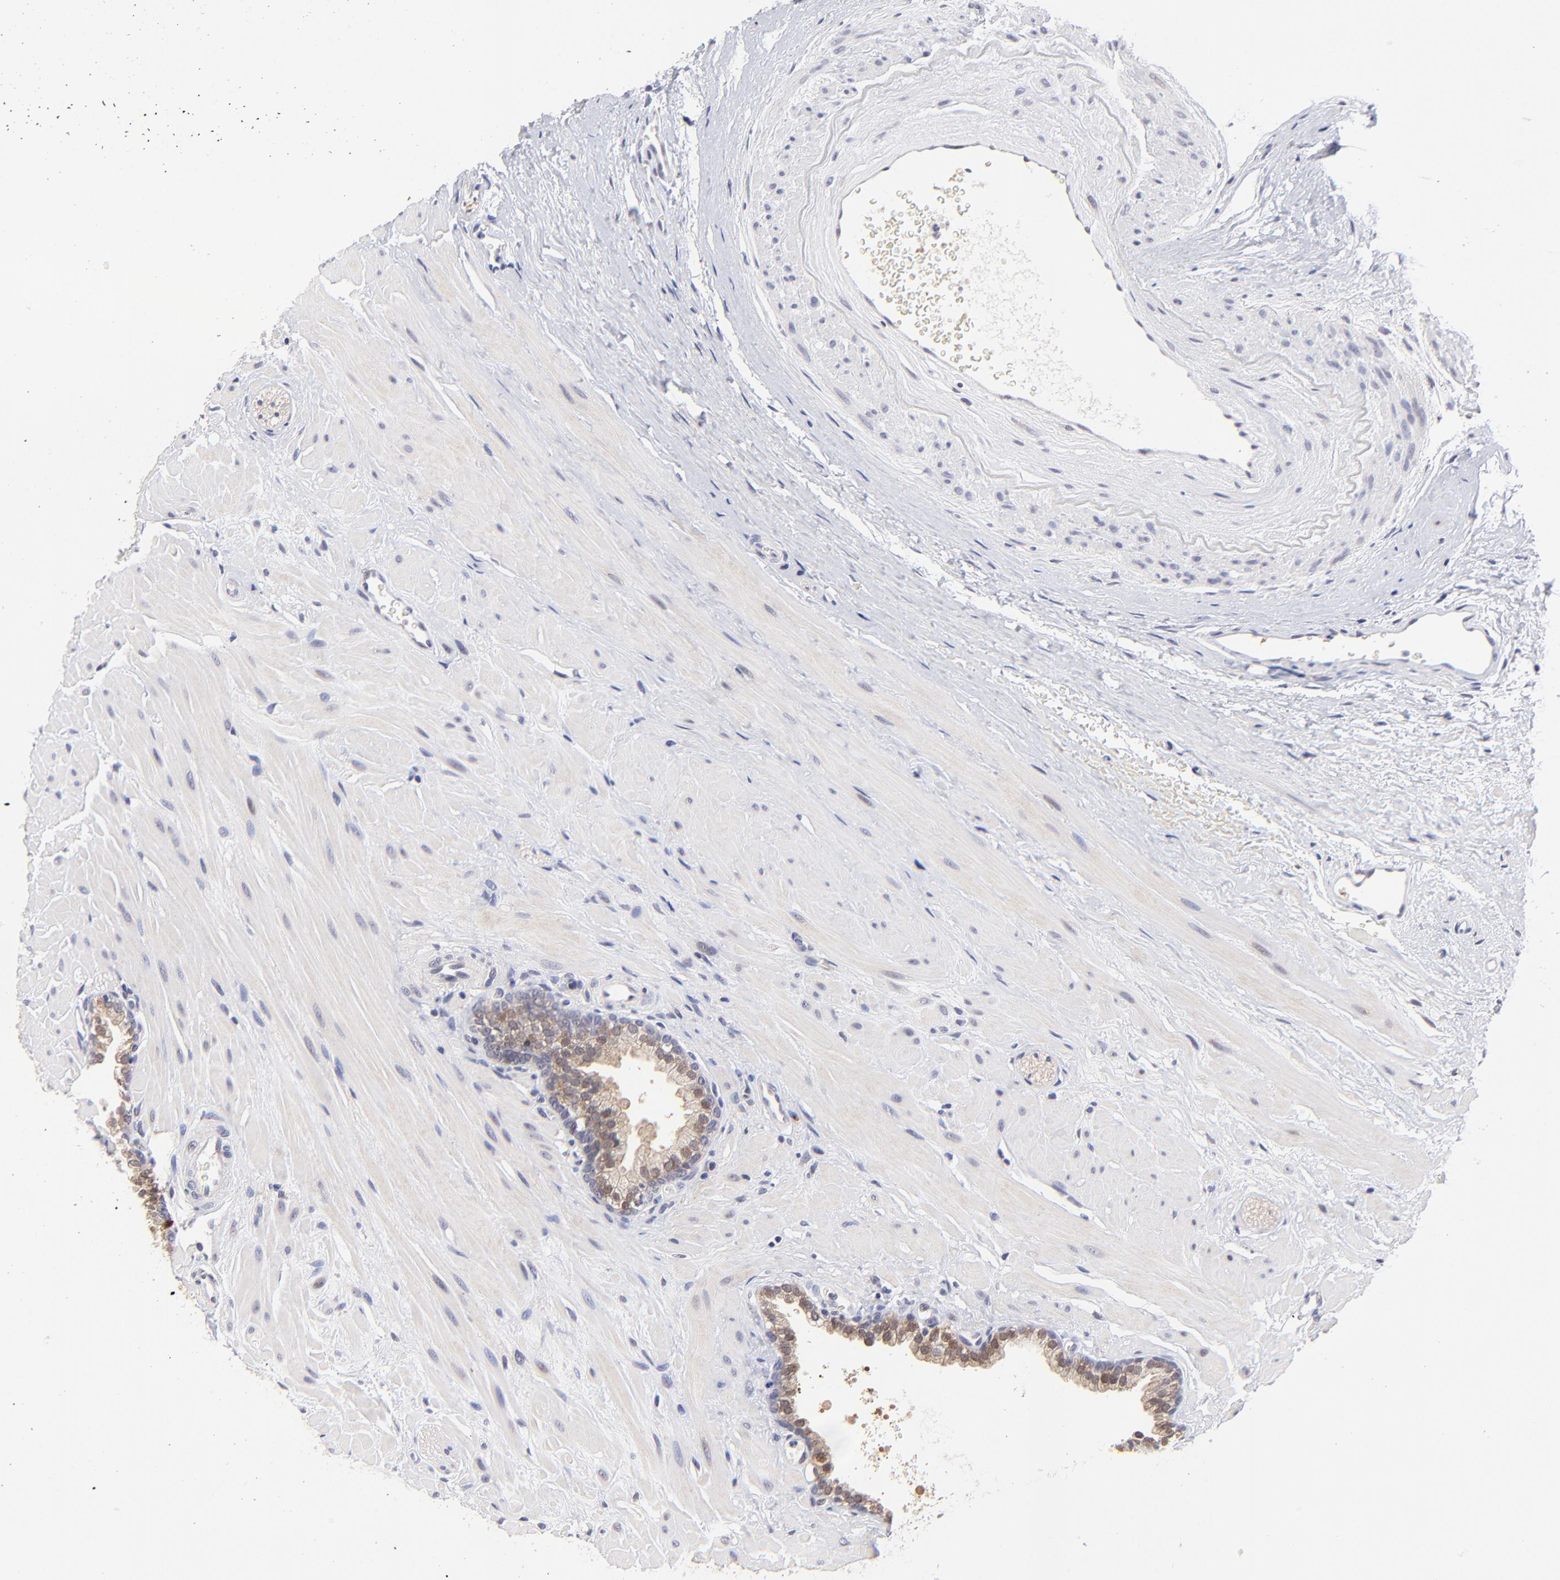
{"staining": {"intensity": "moderate", "quantity": "<25%", "location": "cytoplasmic/membranous,nuclear"}, "tissue": "prostate", "cell_type": "Glandular cells", "image_type": "normal", "snomed": [{"axis": "morphology", "description": "Normal tissue, NOS"}, {"axis": "topography", "description": "Prostate"}], "caption": "This photomicrograph demonstrates immunohistochemistry (IHC) staining of normal prostate, with low moderate cytoplasmic/membranous,nuclear positivity in approximately <25% of glandular cells.", "gene": "ZNF155", "patient": {"sex": "male", "age": 60}}